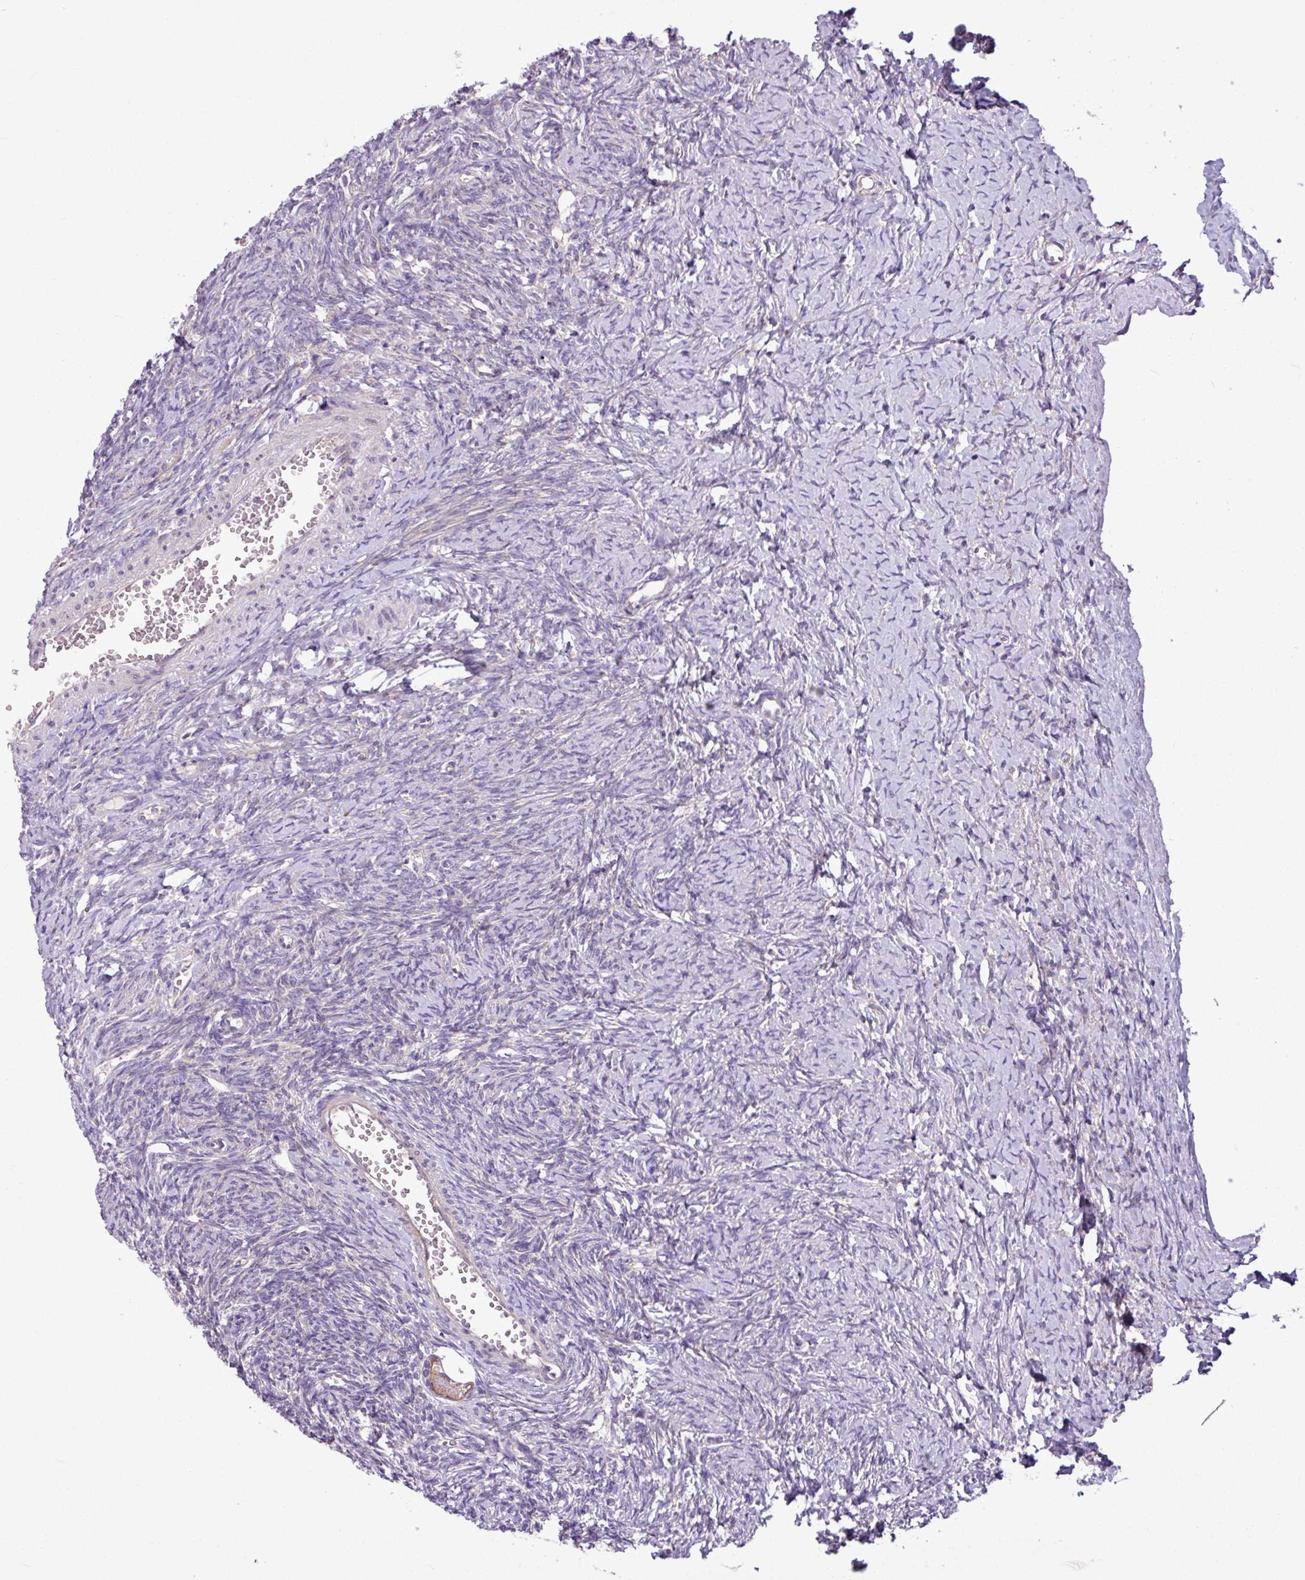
{"staining": {"intensity": "moderate", "quantity": ">75%", "location": "cytoplasmic/membranous"}, "tissue": "ovary", "cell_type": "Follicle cells", "image_type": "normal", "snomed": [{"axis": "morphology", "description": "Normal tissue, NOS"}, {"axis": "topography", "description": "Ovary"}], "caption": "A photomicrograph of human ovary stained for a protein shows moderate cytoplasmic/membranous brown staining in follicle cells.", "gene": "MROH2A", "patient": {"sex": "female", "age": 39}}